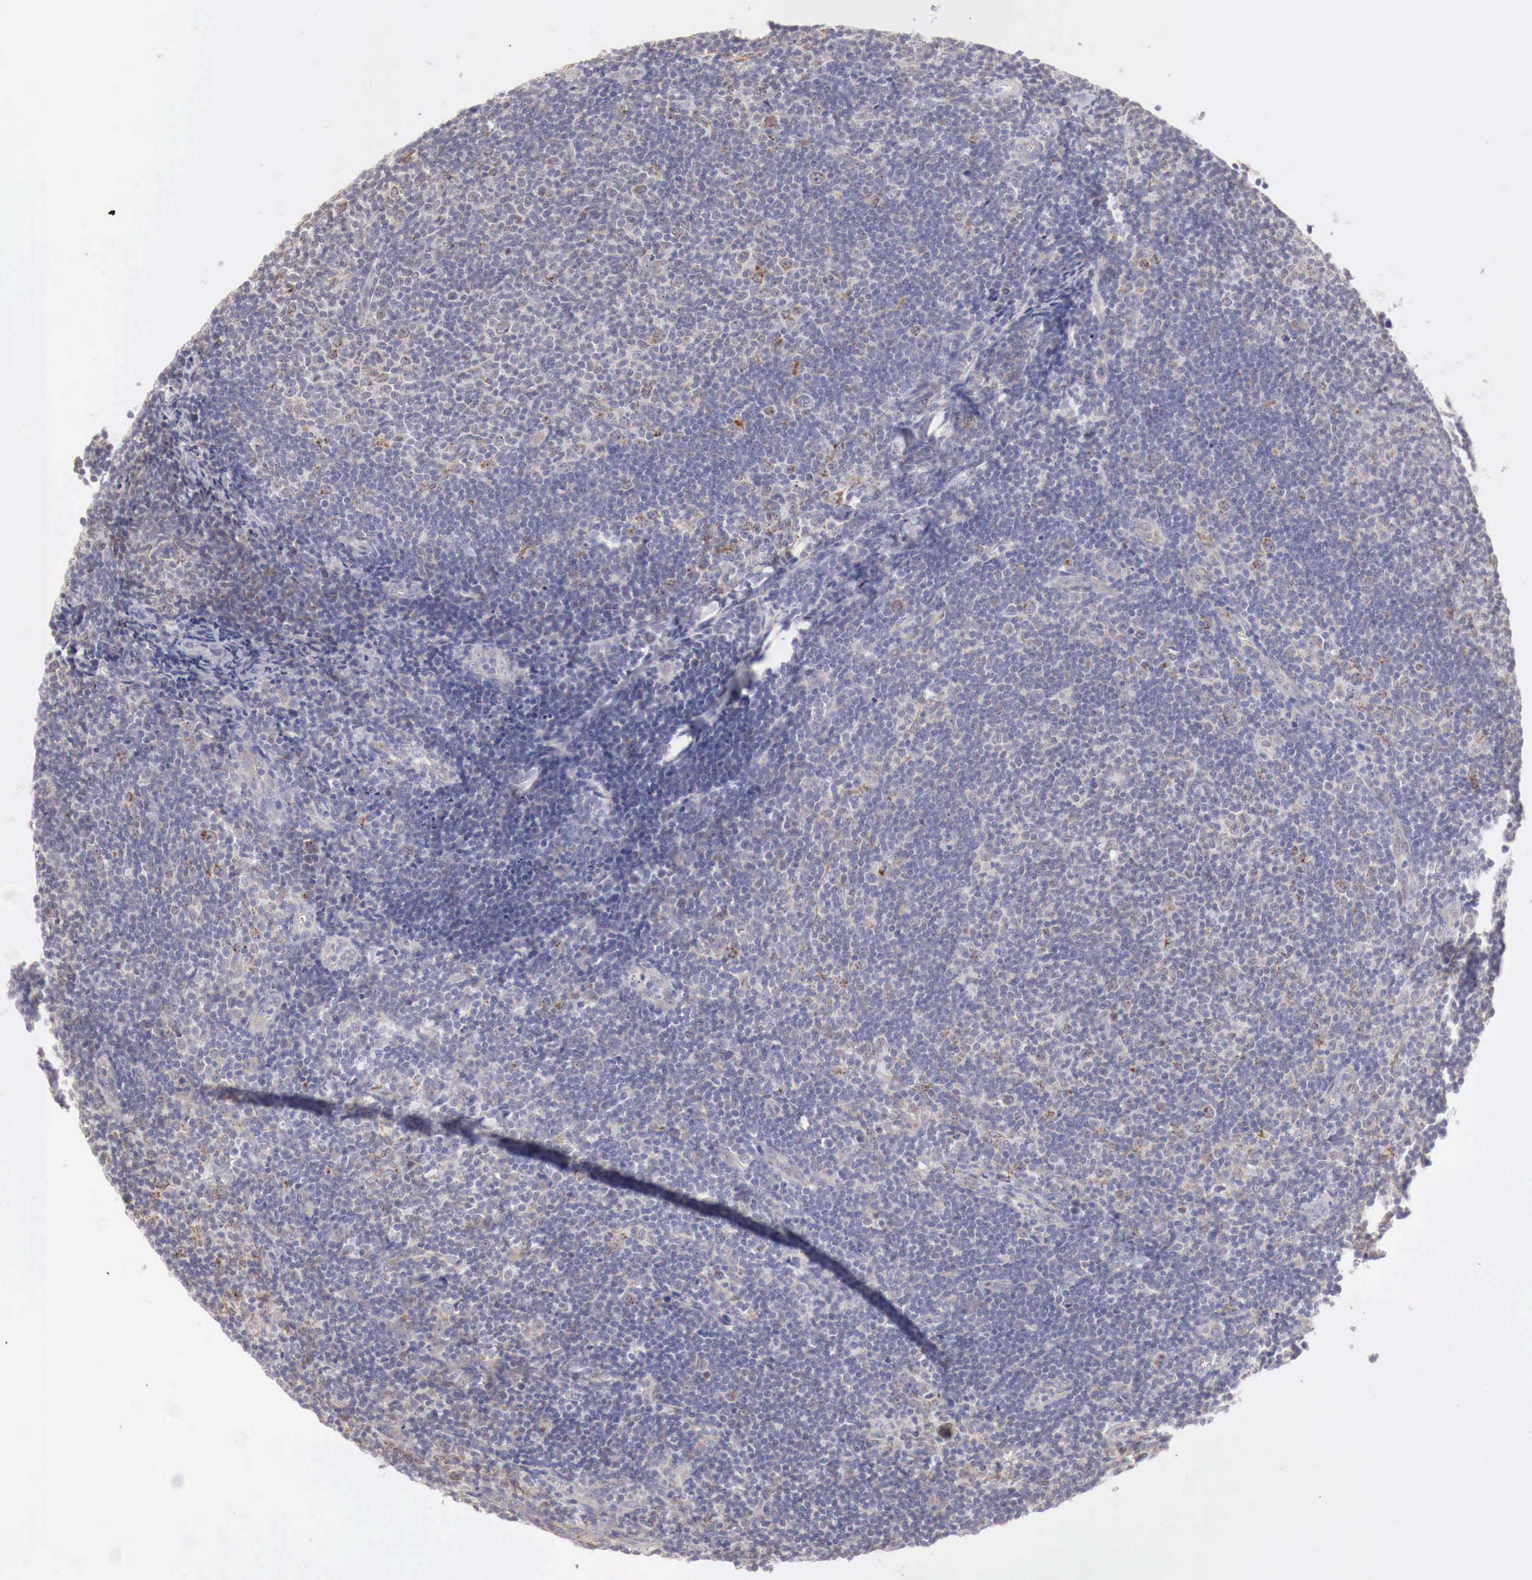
{"staining": {"intensity": "weak", "quantity": "25%-75%", "location": "cytoplasmic/membranous"}, "tissue": "lymphoma", "cell_type": "Tumor cells", "image_type": "cancer", "snomed": [{"axis": "morphology", "description": "Malignant lymphoma, non-Hodgkin's type, Low grade"}, {"axis": "topography", "description": "Lymph node"}], "caption": "A brown stain highlights weak cytoplasmic/membranous expression of a protein in human malignant lymphoma, non-Hodgkin's type (low-grade) tumor cells. The staining was performed using DAB, with brown indicating positive protein expression. Nuclei are stained blue with hematoxylin.", "gene": "NSDHL", "patient": {"sex": "male", "age": 49}}